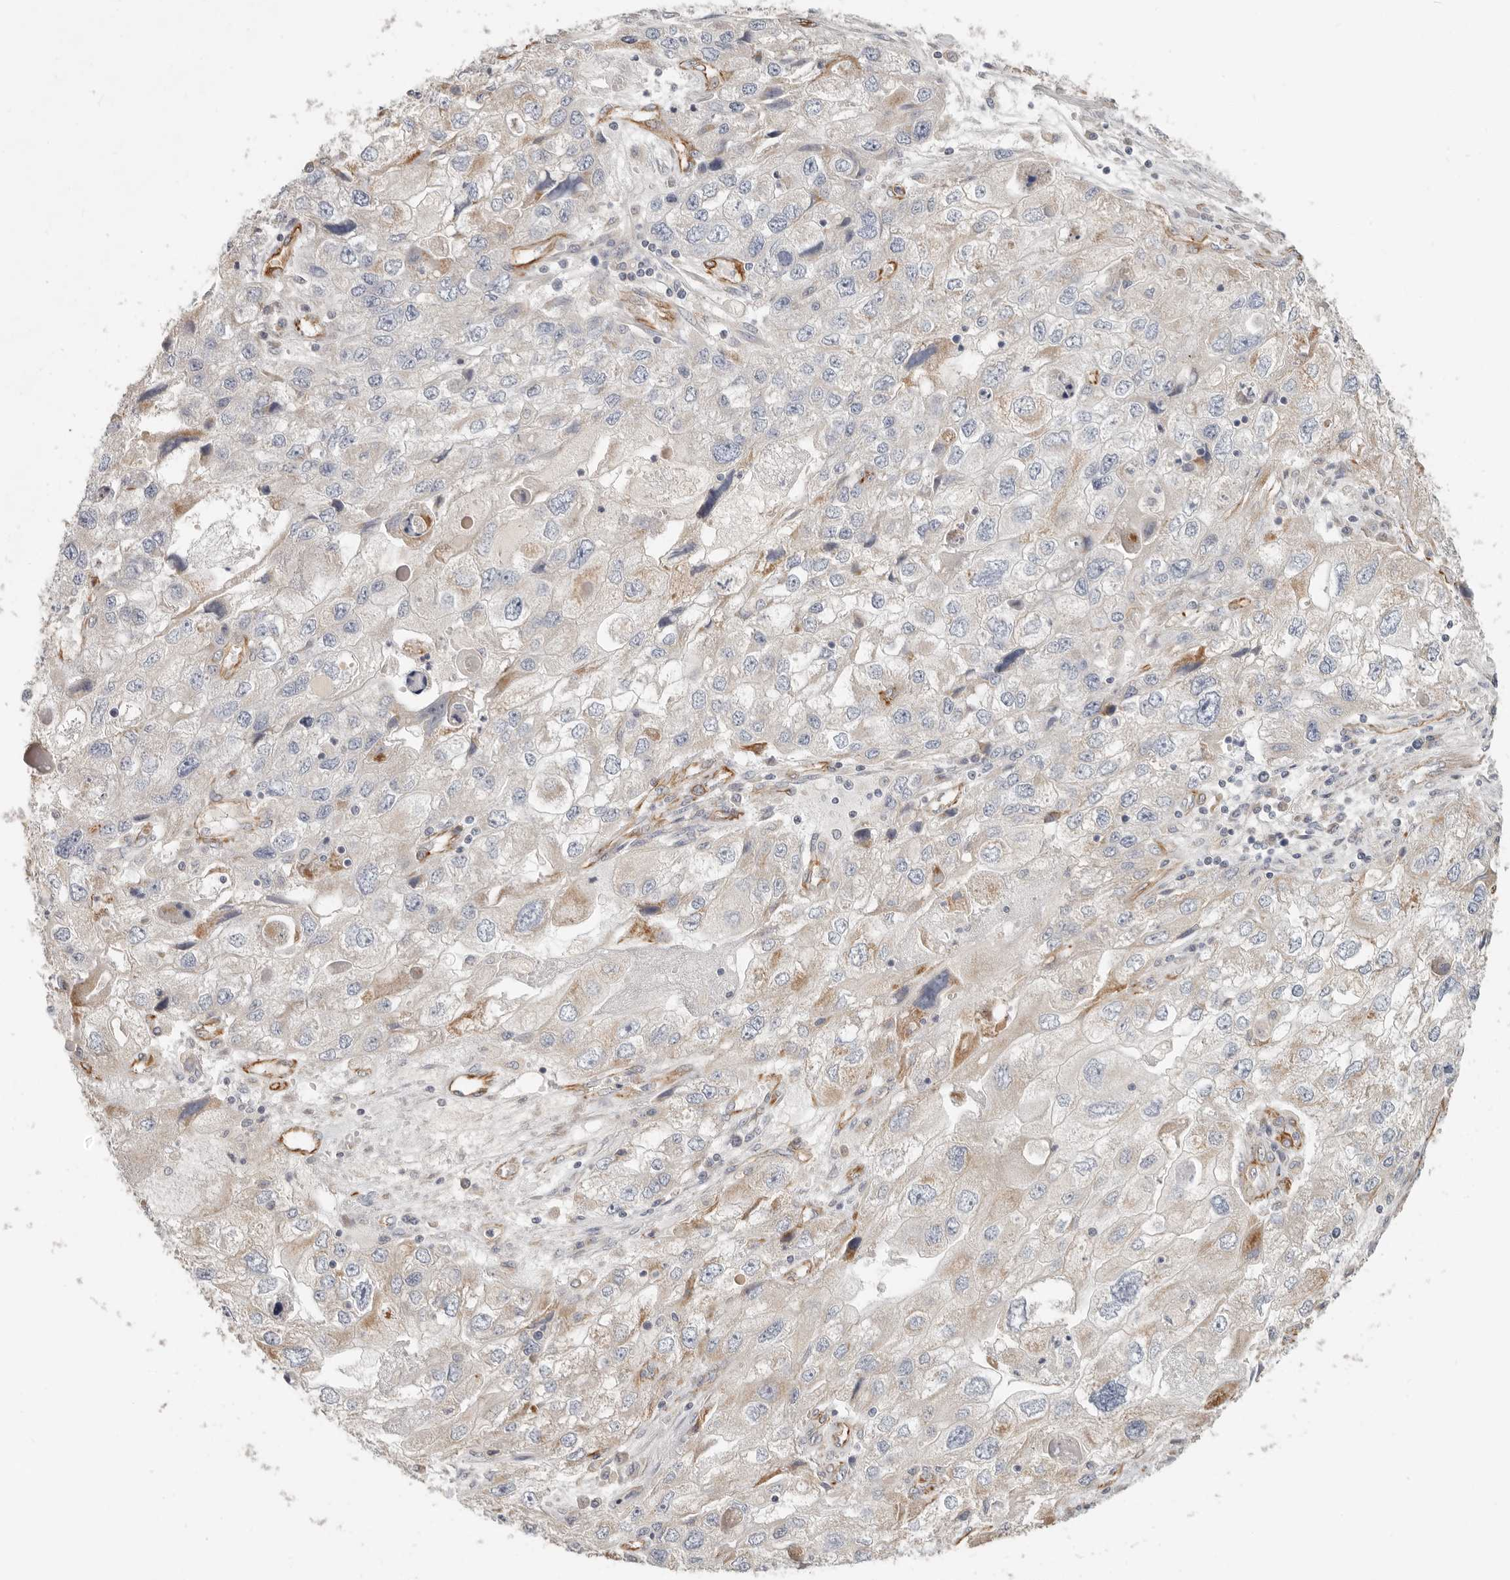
{"staining": {"intensity": "weak", "quantity": "25%-75%", "location": "cytoplasmic/membranous"}, "tissue": "endometrial cancer", "cell_type": "Tumor cells", "image_type": "cancer", "snomed": [{"axis": "morphology", "description": "Adenocarcinoma, NOS"}, {"axis": "topography", "description": "Endometrium"}], "caption": "Weak cytoplasmic/membranous protein expression is identified in approximately 25%-75% of tumor cells in endometrial cancer (adenocarcinoma).", "gene": "SPRING1", "patient": {"sex": "female", "age": 49}}